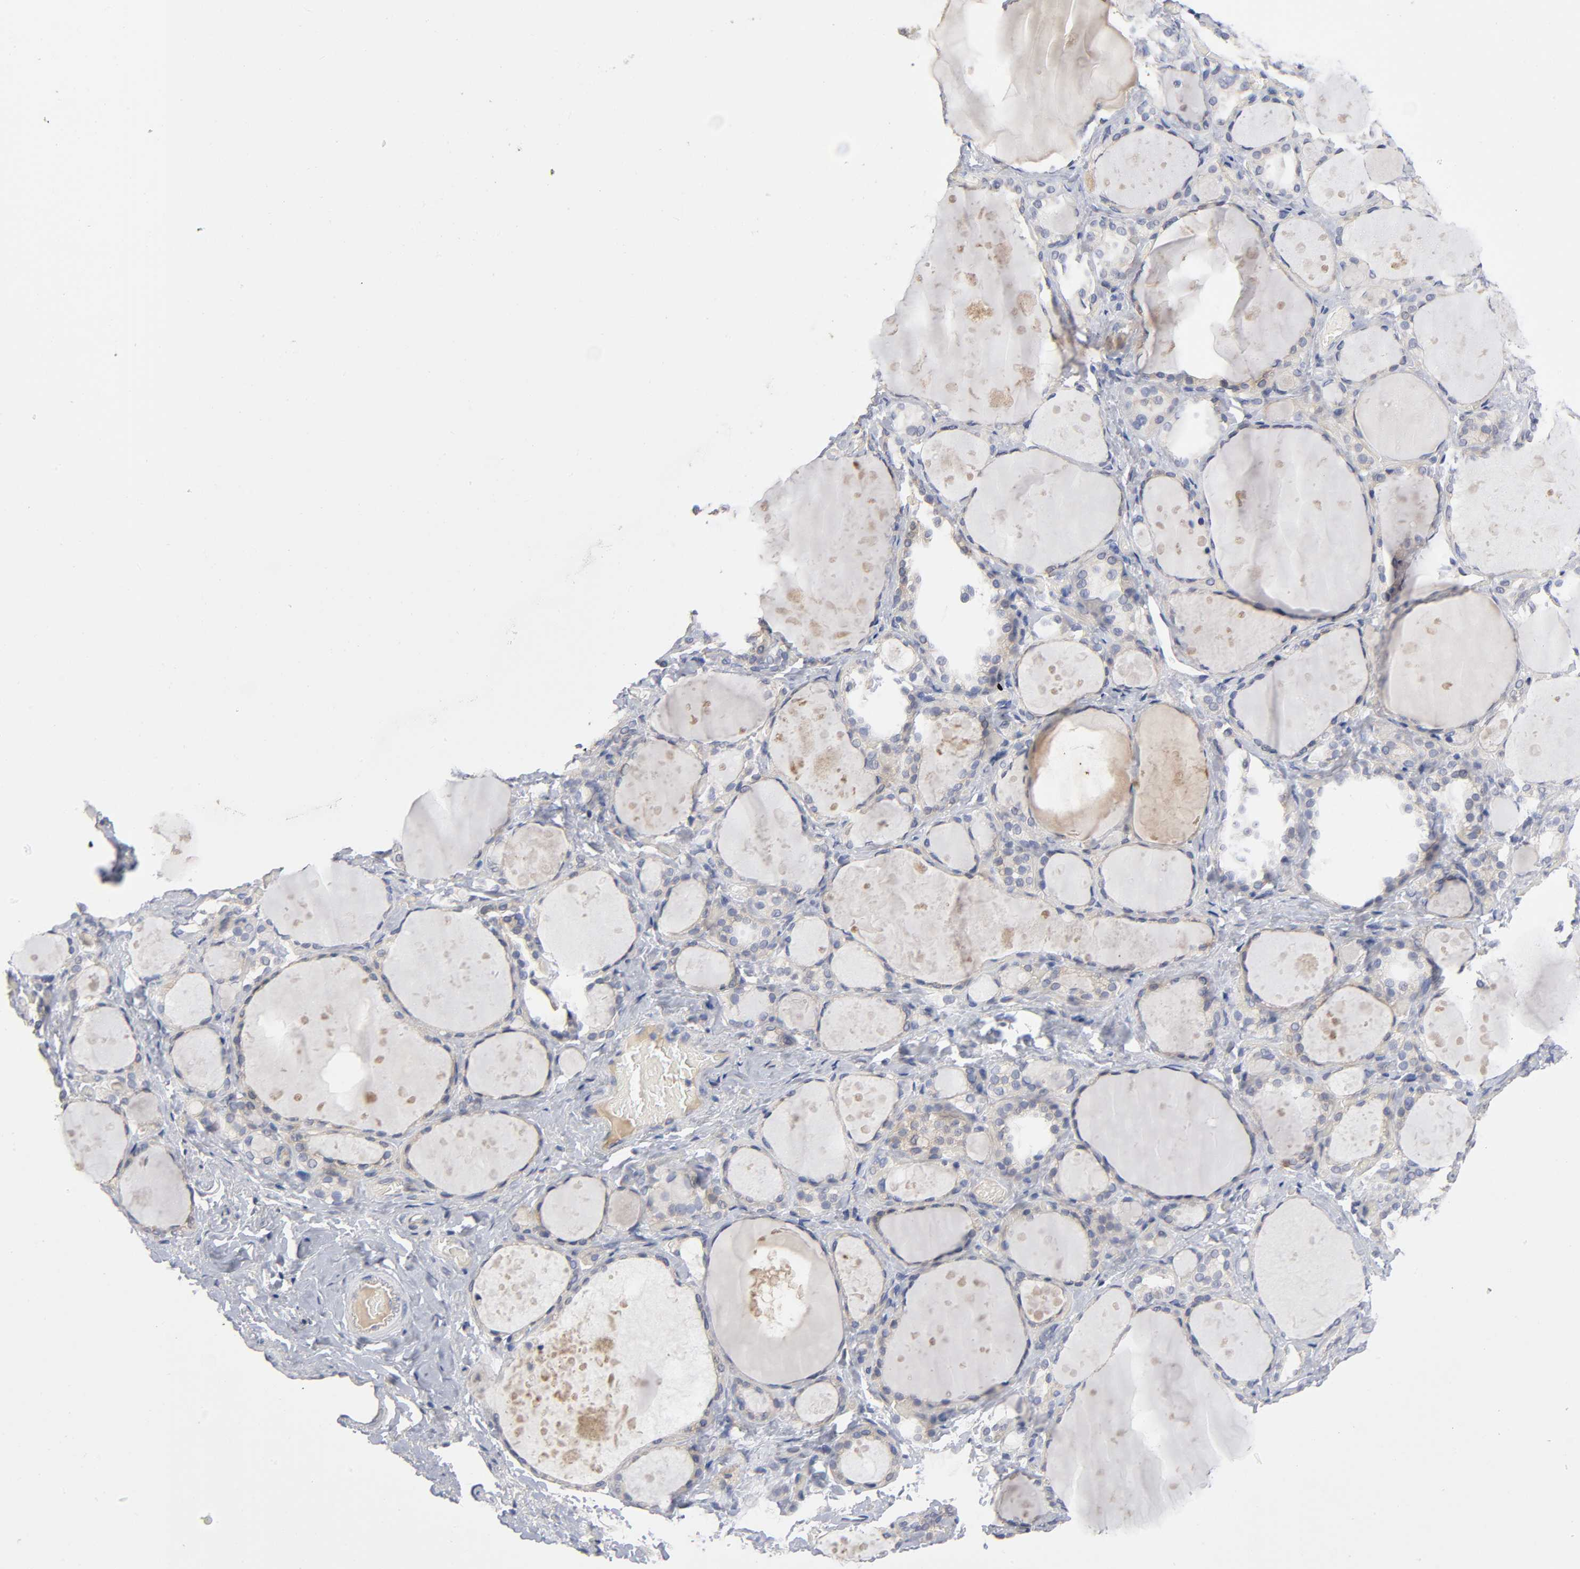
{"staining": {"intensity": "weak", "quantity": "25%-75%", "location": "cytoplasmic/membranous"}, "tissue": "thyroid gland", "cell_type": "Glandular cells", "image_type": "normal", "snomed": [{"axis": "morphology", "description": "Normal tissue, NOS"}, {"axis": "topography", "description": "Thyroid gland"}], "caption": "Immunohistochemistry micrograph of normal thyroid gland: human thyroid gland stained using immunohistochemistry shows low levels of weak protein expression localized specifically in the cytoplasmic/membranous of glandular cells, appearing as a cytoplasmic/membranous brown color.", "gene": "NOVA1", "patient": {"sex": "female", "age": 75}}